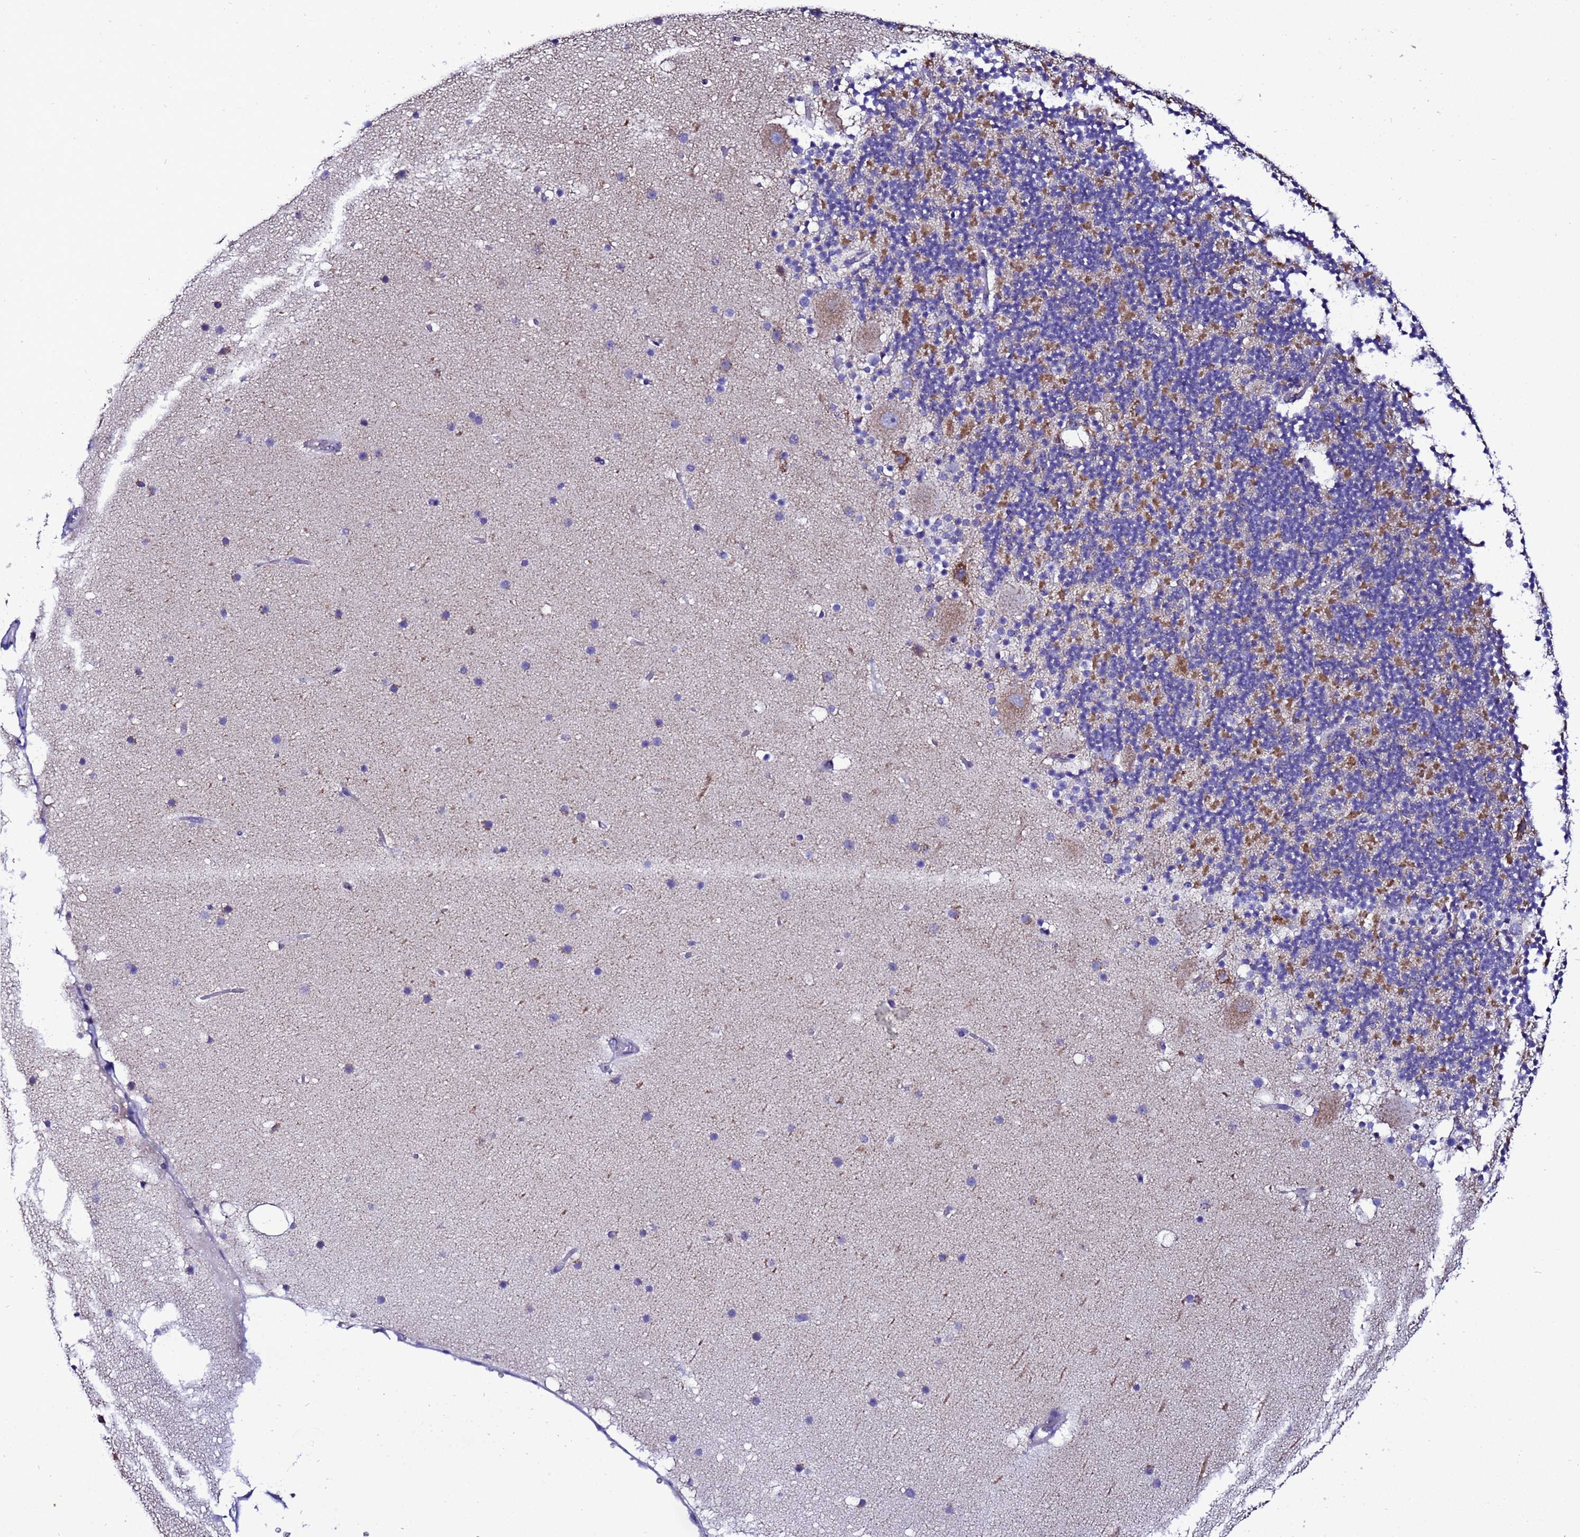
{"staining": {"intensity": "moderate", "quantity": "25%-75%", "location": "cytoplasmic/membranous"}, "tissue": "cerebellum", "cell_type": "Cells in granular layer", "image_type": "normal", "snomed": [{"axis": "morphology", "description": "Normal tissue, NOS"}, {"axis": "topography", "description": "Cerebellum"}], "caption": "Immunohistochemical staining of benign human cerebellum shows medium levels of moderate cytoplasmic/membranous positivity in about 25%-75% of cells in granular layer. The protein is stained brown, and the nuclei are stained in blue (DAB IHC with brightfield microscopy, high magnification).", "gene": "HIGD2A", "patient": {"sex": "male", "age": 57}}